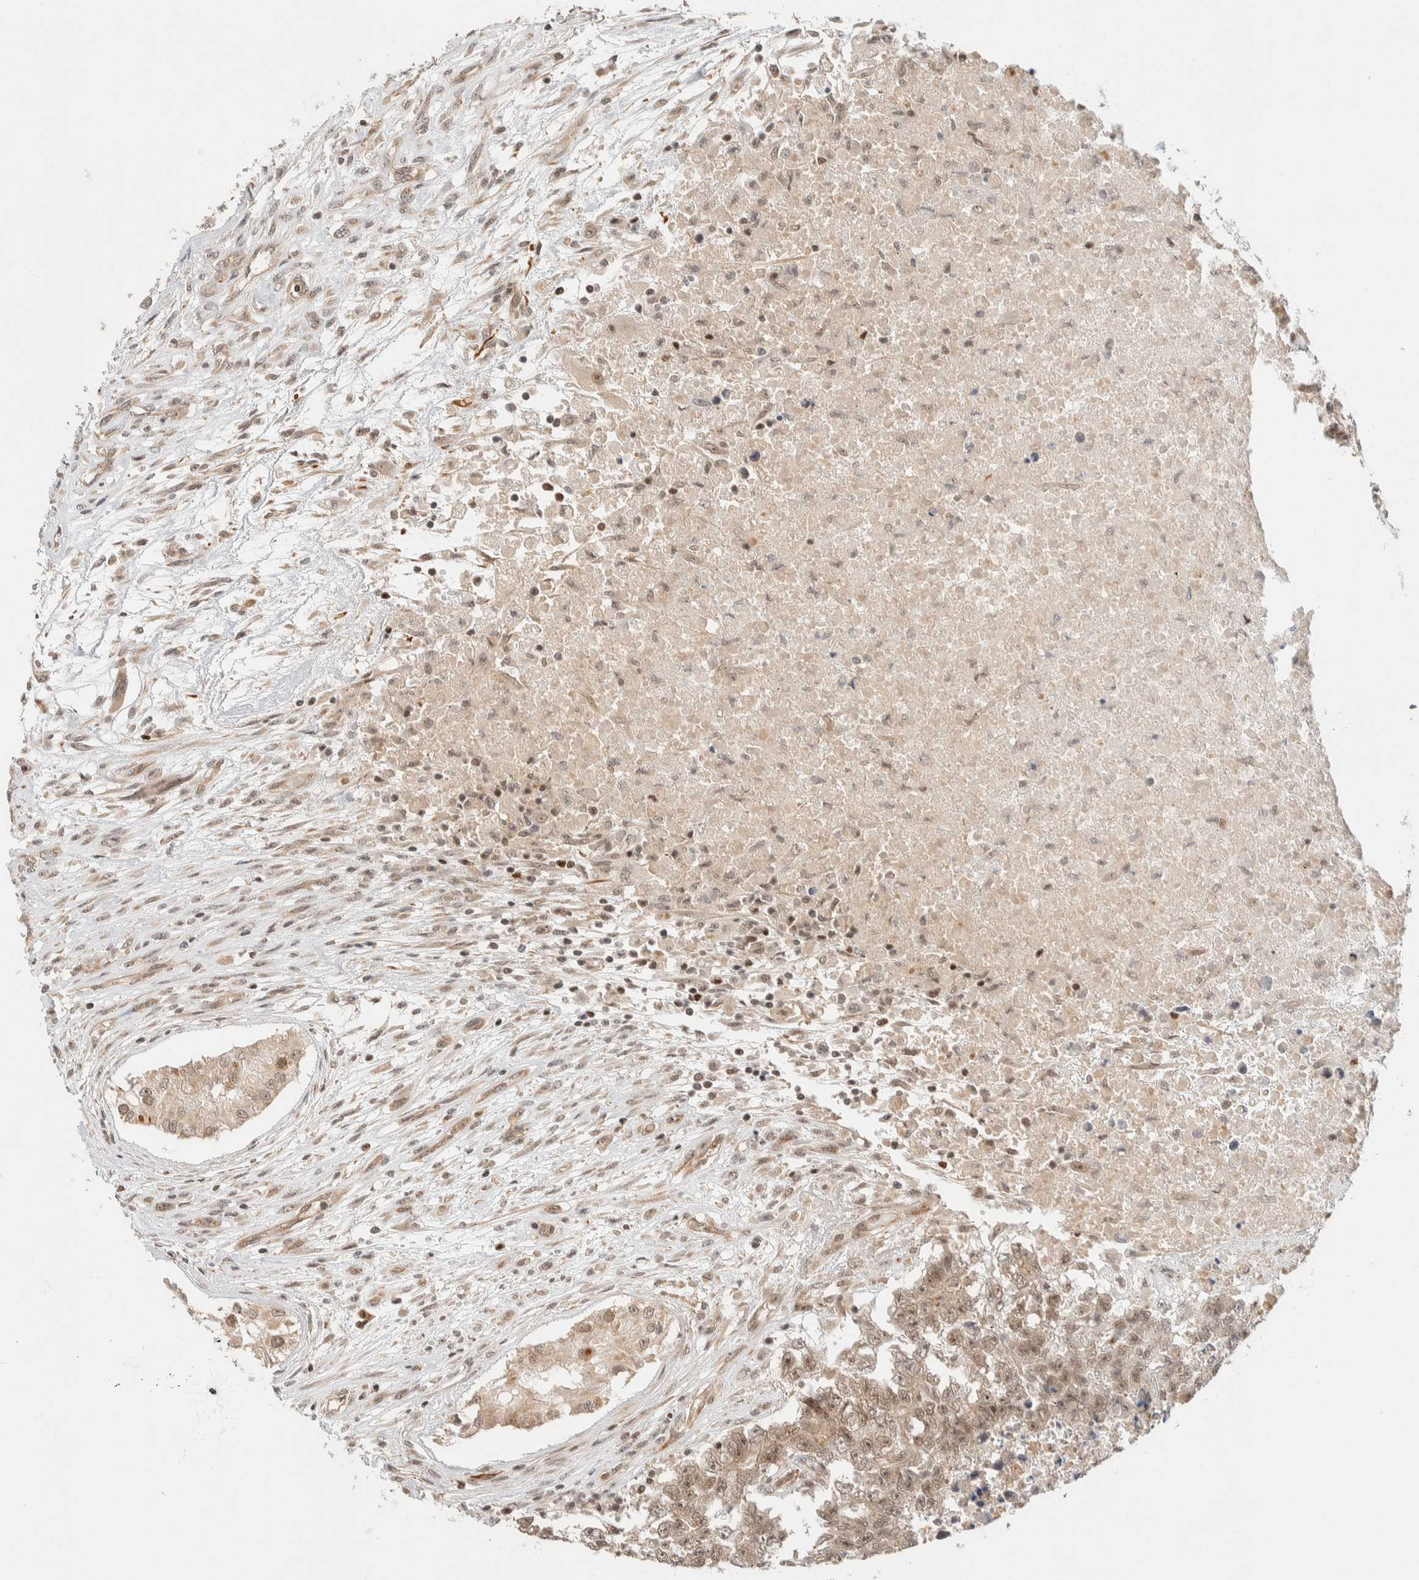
{"staining": {"intensity": "weak", "quantity": ">75%", "location": "cytoplasmic/membranous,nuclear"}, "tissue": "testis cancer", "cell_type": "Tumor cells", "image_type": "cancer", "snomed": [{"axis": "morphology", "description": "Carcinoma, Embryonal, NOS"}, {"axis": "topography", "description": "Testis"}], "caption": "Embryonal carcinoma (testis) stained with a brown dye displays weak cytoplasmic/membranous and nuclear positive staining in about >75% of tumor cells.", "gene": "C8orf76", "patient": {"sex": "male", "age": 25}}